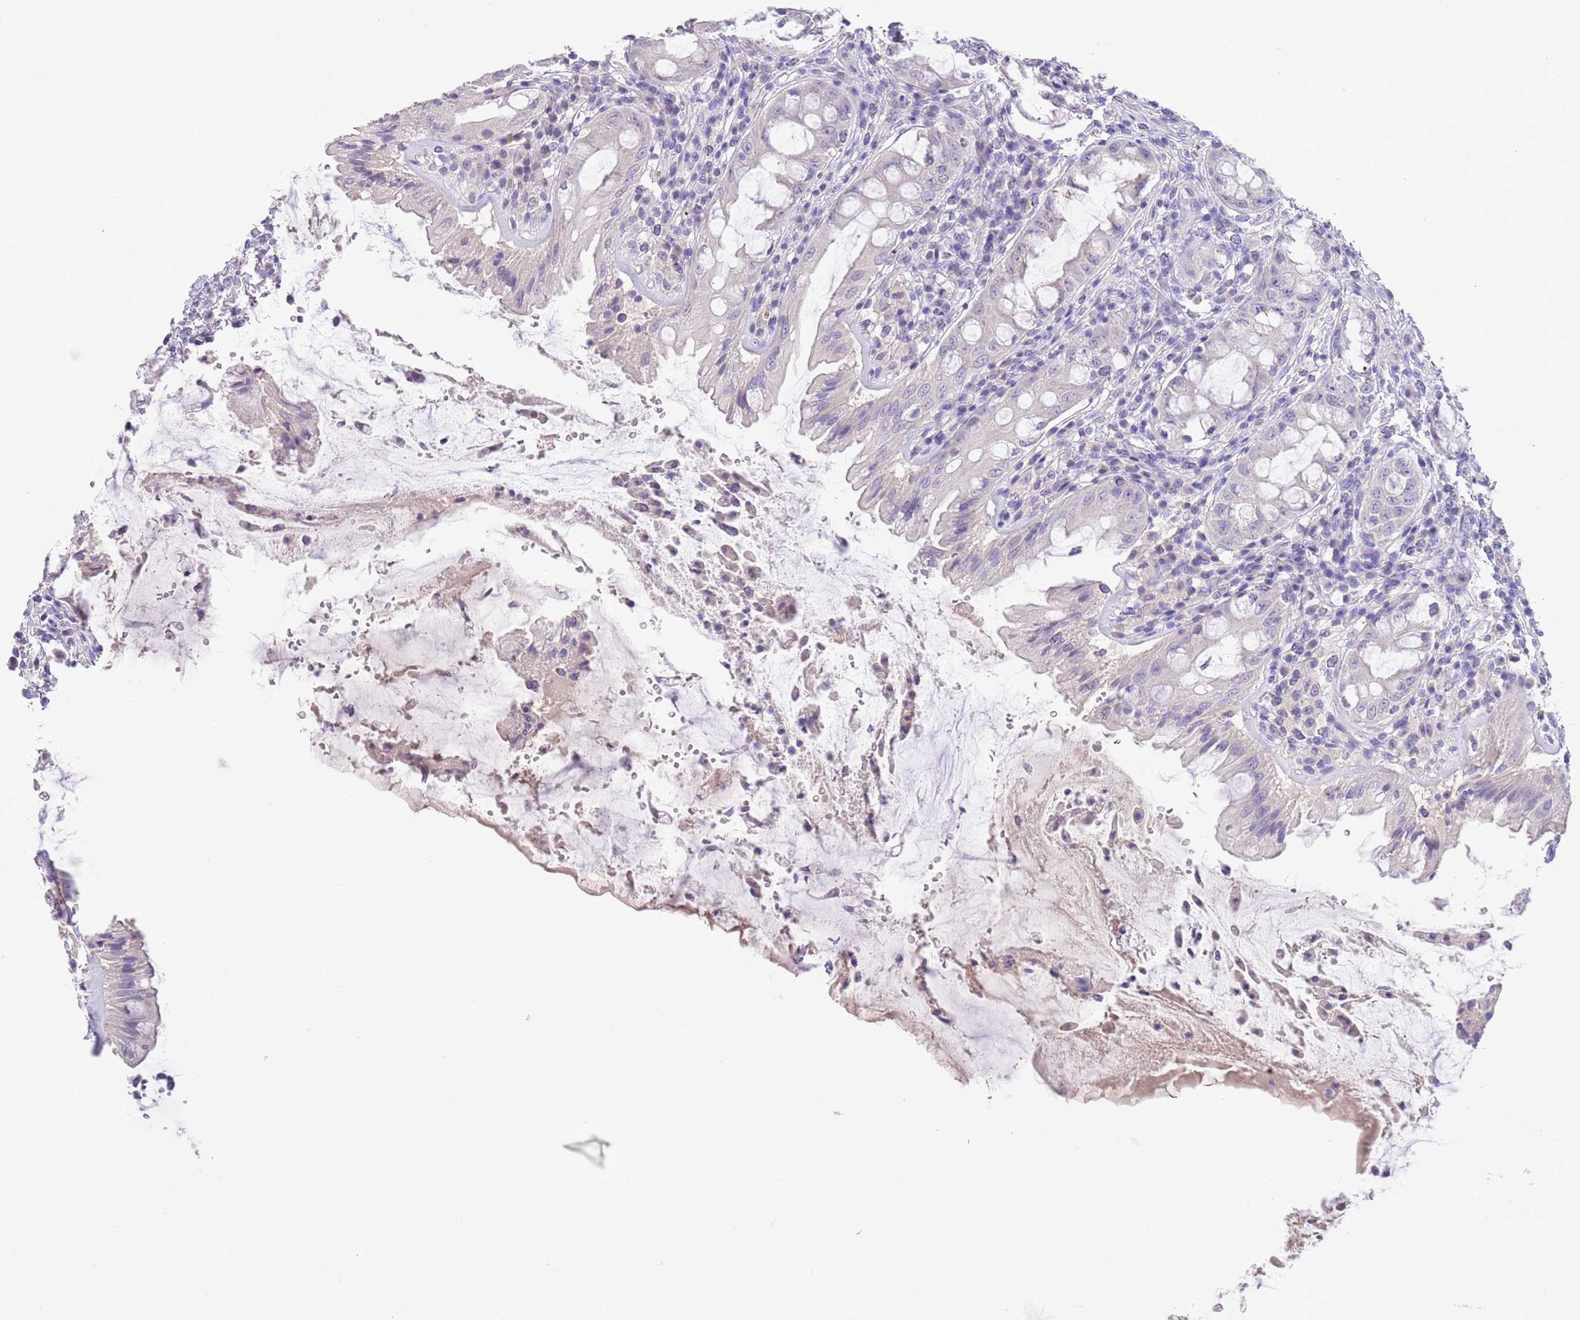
{"staining": {"intensity": "negative", "quantity": "none", "location": "none"}, "tissue": "rectum", "cell_type": "Glandular cells", "image_type": "normal", "snomed": [{"axis": "morphology", "description": "Normal tissue, NOS"}, {"axis": "topography", "description": "Rectum"}], "caption": "Glandular cells show no significant staining in benign rectum. The staining was performed using DAB to visualize the protein expression in brown, while the nuclei were stained in blue with hematoxylin (Magnification: 20x).", "gene": "SFTPA1", "patient": {"sex": "female", "age": 57}}